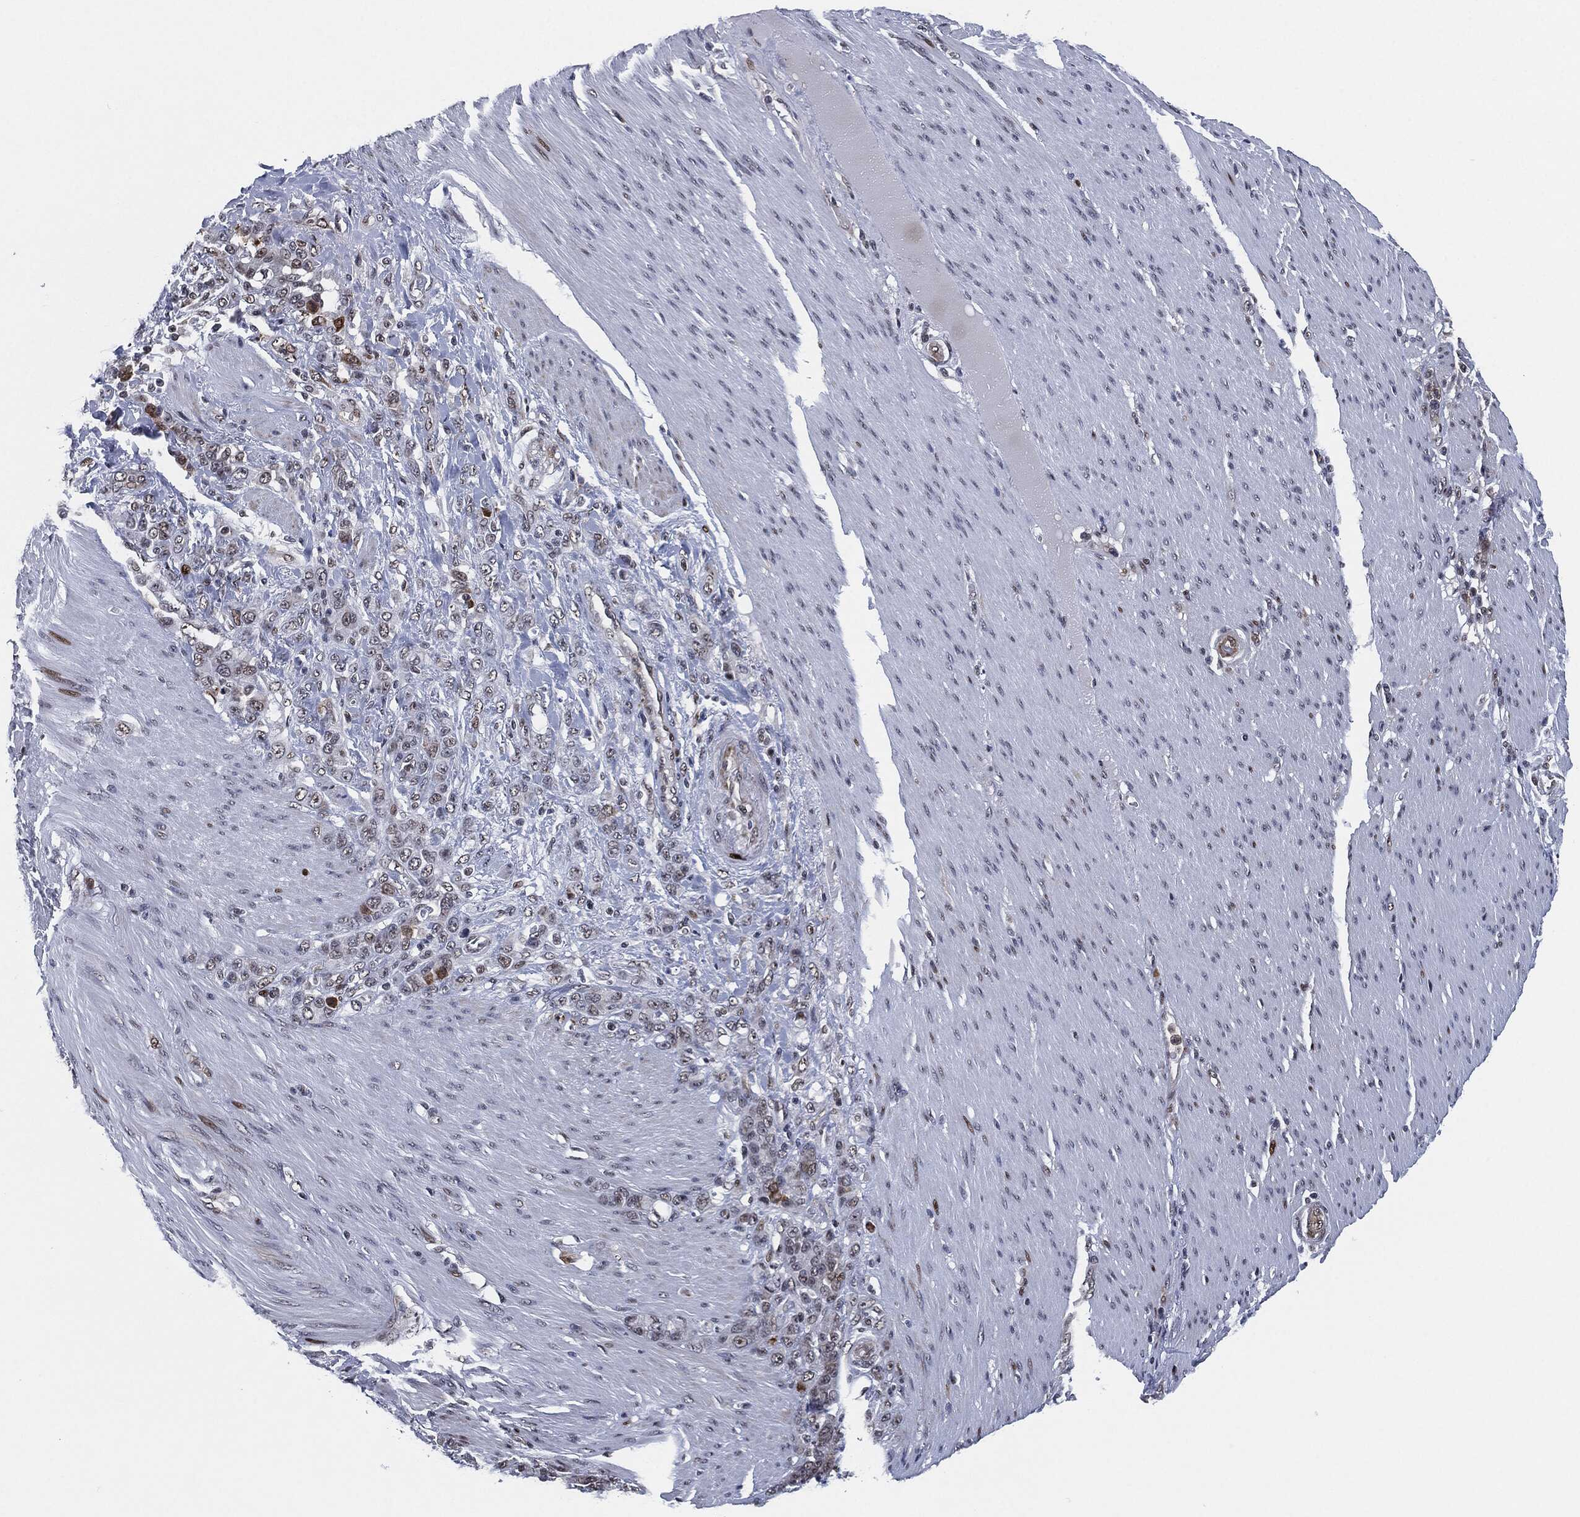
{"staining": {"intensity": "weak", "quantity": "<25%", "location": "cytoplasmic/membranous"}, "tissue": "stomach cancer", "cell_type": "Tumor cells", "image_type": "cancer", "snomed": [{"axis": "morphology", "description": "Normal tissue, NOS"}, {"axis": "morphology", "description": "Adenocarcinoma, NOS"}, {"axis": "topography", "description": "Stomach"}], "caption": "Adenocarcinoma (stomach) was stained to show a protein in brown. There is no significant positivity in tumor cells.", "gene": "AKT2", "patient": {"sex": "female", "age": 79}}